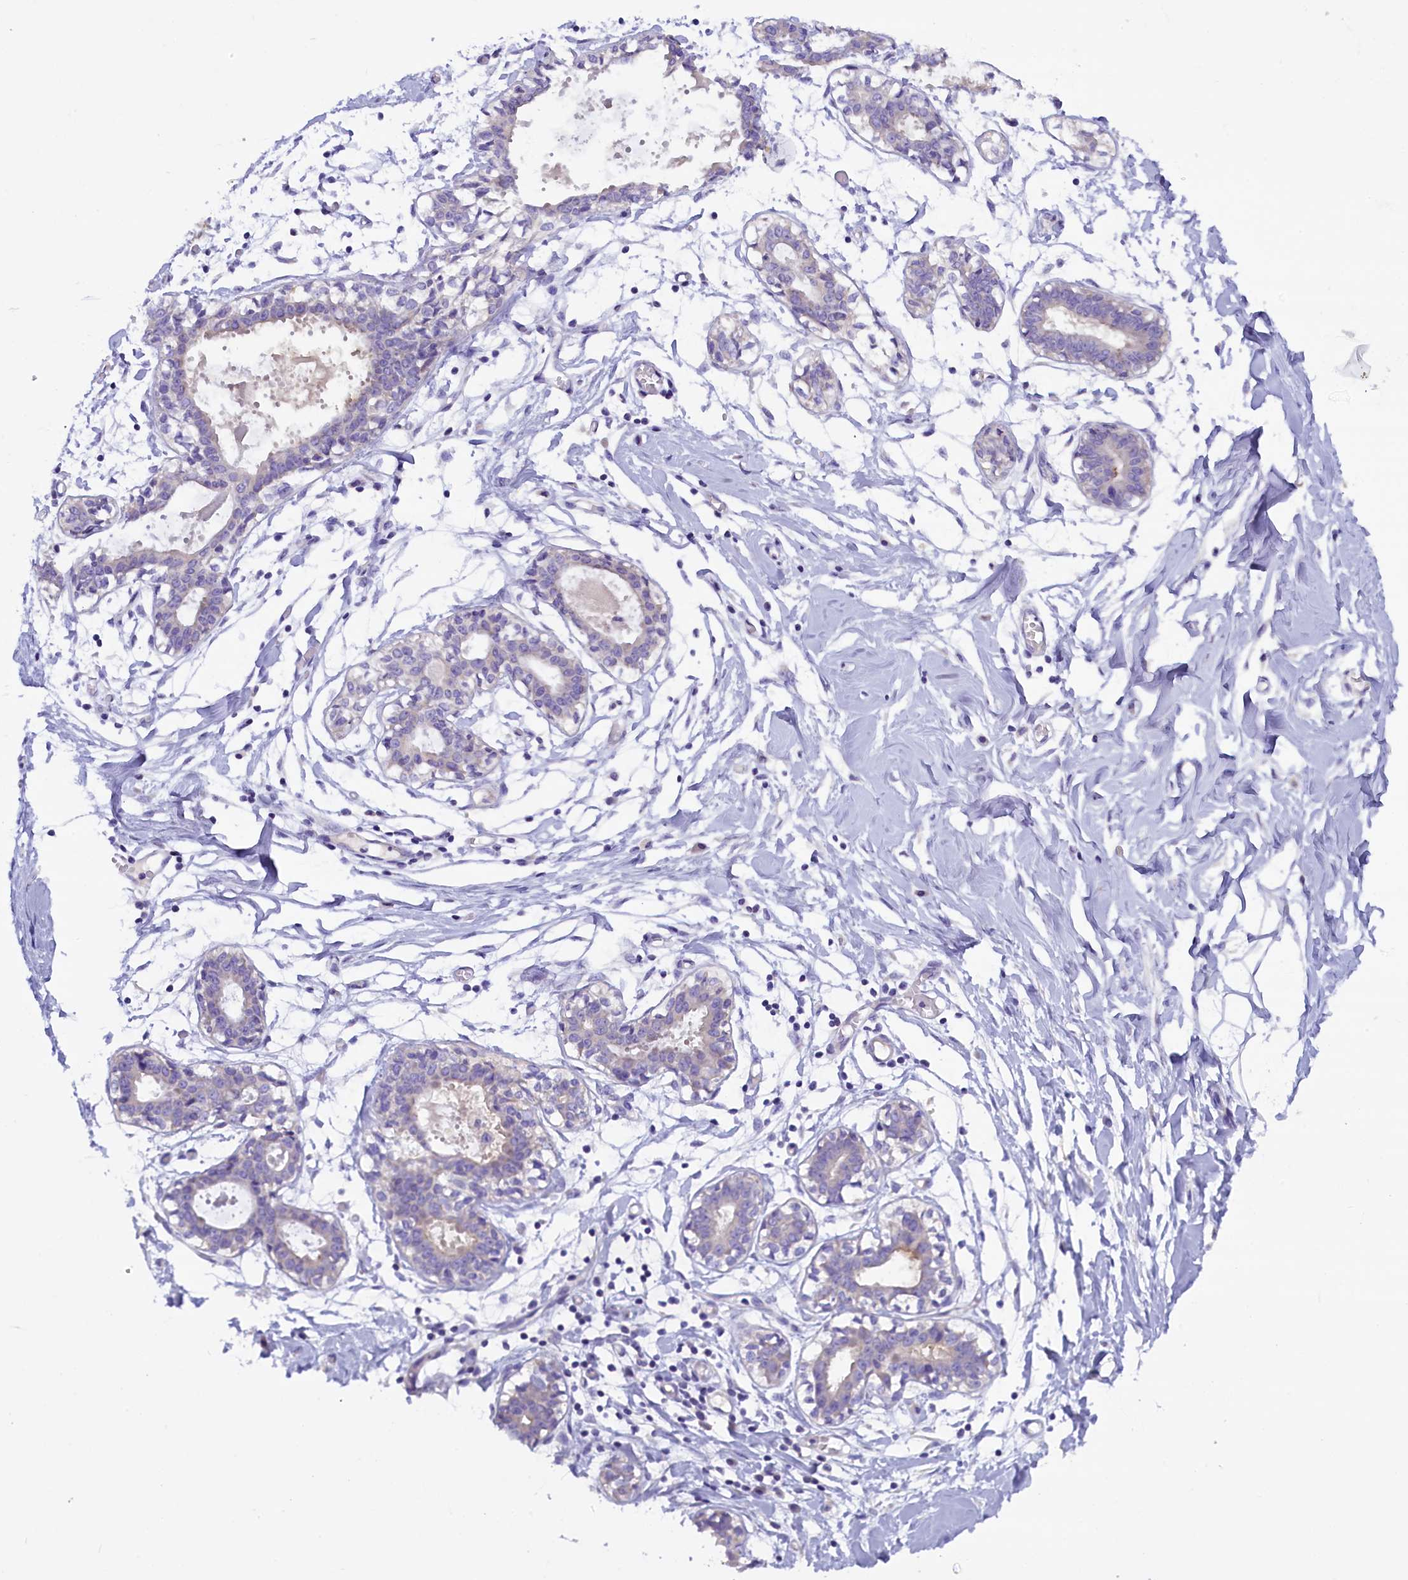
{"staining": {"intensity": "negative", "quantity": "none", "location": "none"}, "tissue": "breast", "cell_type": "Adipocytes", "image_type": "normal", "snomed": [{"axis": "morphology", "description": "Normal tissue, NOS"}, {"axis": "topography", "description": "Breast"}], "caption": "Breast stained for a protein using immunohistochemistry reveals no staining adipocytes.", "gene": "RTTN", "patient": {"sex": "female", "age": 27}}